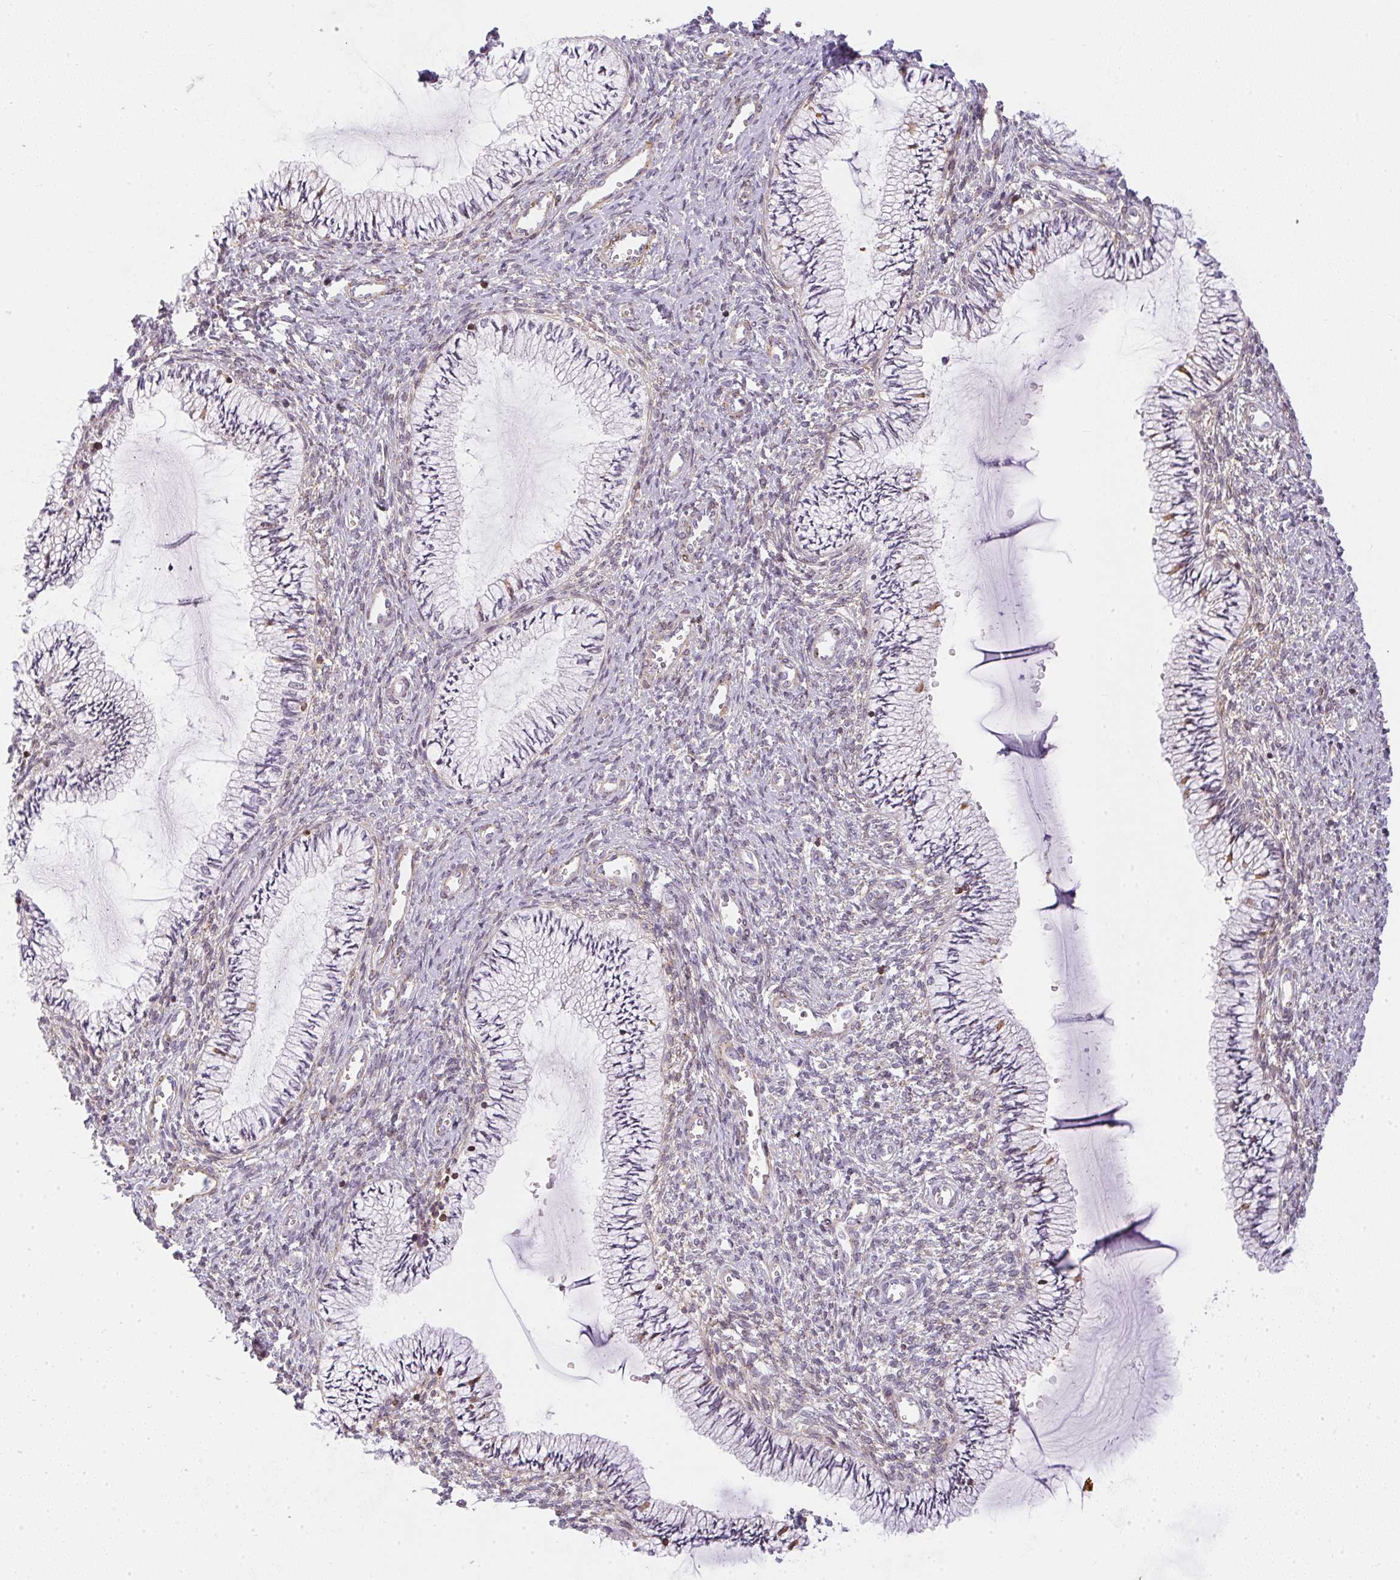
{"staining": {"intensity": "moderate", "quantity": "<25%", "location": "cytoplasmic/membranous"}, "tissue": "cervix", "cell_type": "Glandular cells", "image_type": "normal", "snomed": [{"axis": "morphology", "description": "Normal tissue, NOS"}, {"axis": "topography", "description": "Cervix"}], "caption": "Brown immunohistochemical staining in unremarkable human cervix displays moderate cytoplasmic/membranous expression in about <25% of glandular cells. Using DAB (brown) and hematoxylin (blue) stains, captured at high magnification using brightfield microscopy.", "gene": "SULF1", "patient": {"sex": "female", "age": 24}}